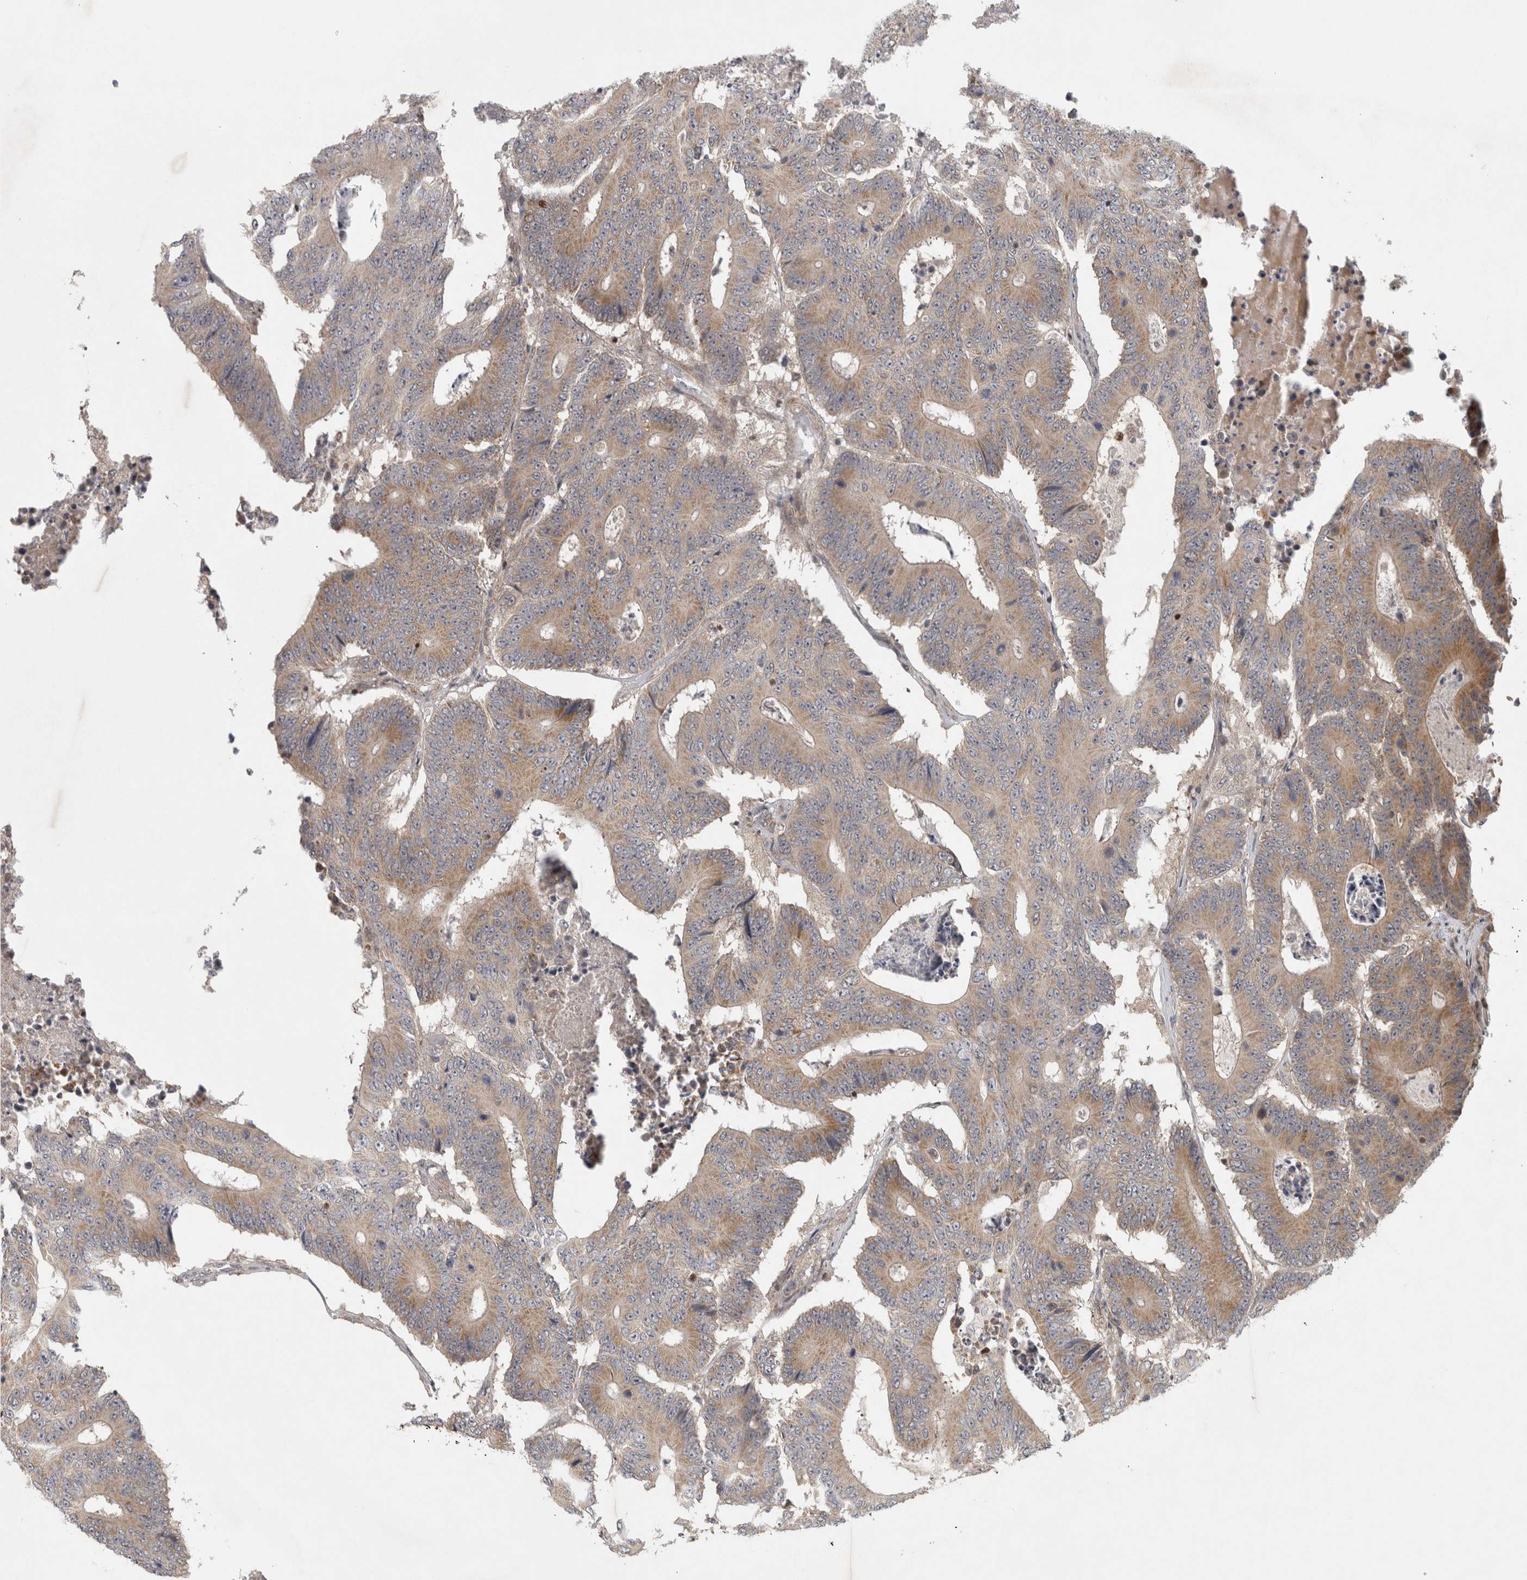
{"staining": {"intensity": "weak", "quantity": ">75%", "location": "cytoplasmic/membranous"}, "tissue": "colorectal cancer", "cell_type": "Tumor cells", "image_type": "cancer", "snomed": [{"axis": "morphology", "description": "Adenocarcinoma, NOS"}, {"axis": "topography", "description": "Colon"}], "caption": "This is a histology image of immunohistochemistry staining of colorectal cancer (adenocarcinoma), which shows weak staining in the cytoplasmic/membranous of tumor cells.", "gene": "KDM8", "patient": {"sex": "male", "age": 83}}